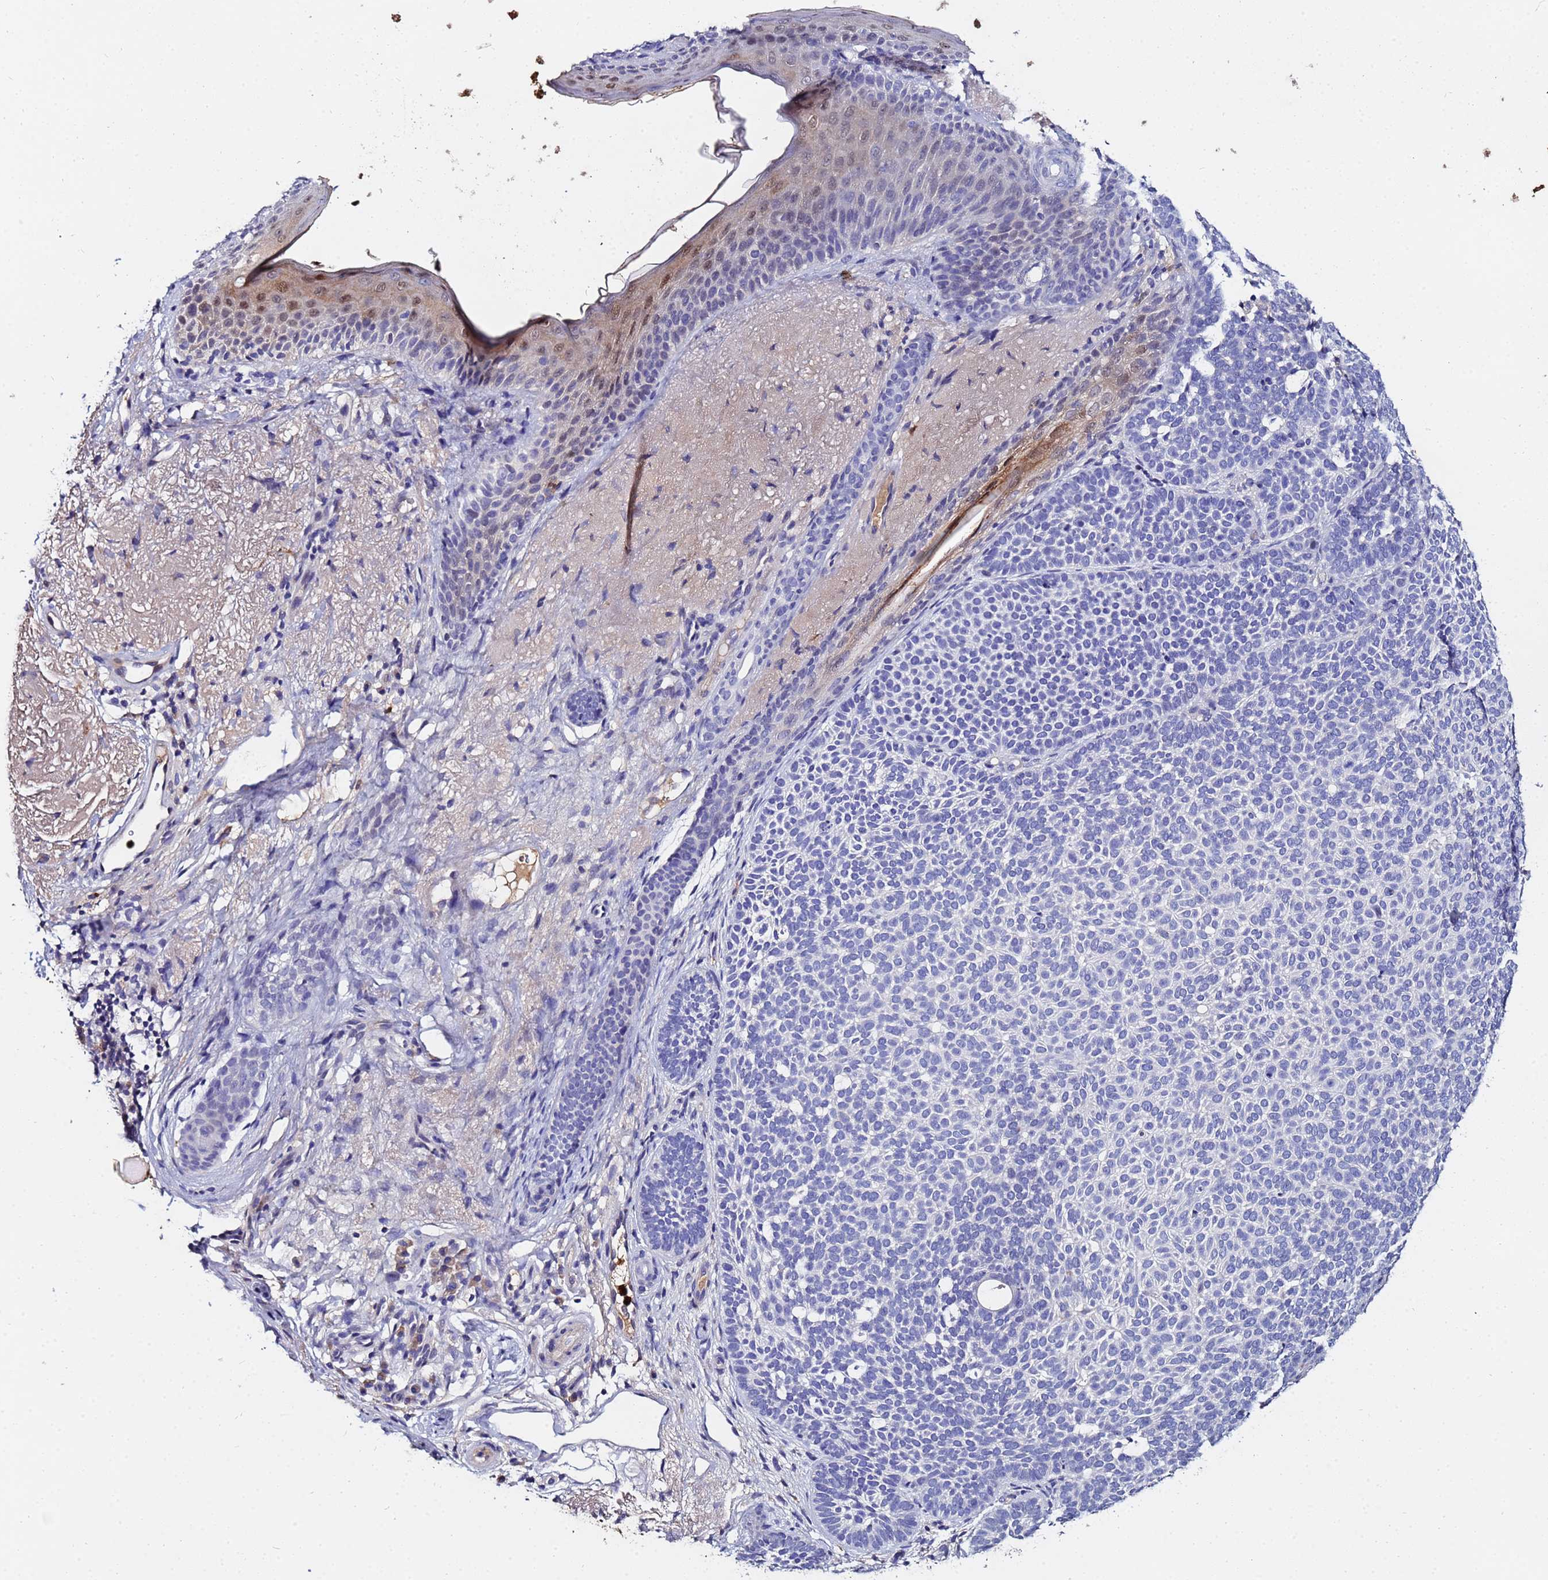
{"staining": {"intensity": "negative", "quantity": "none", "location": "none"}, "tissue": "skin cancer", "cell_type": "Tumor cells", "image_type": "cancer", "snomed": [{"axis": "morphology", "description": "Basal cell carcinoma"}, {"axis": "topography", "description": "Skin"}], "caption": "DAB immunohistochemical staining of human skin cancer (basal cell carcinoma) exhibits no significant staining in tumor cells.", "gene": "TUBAL3", "patient": {"sex": "female", "age": 77}}